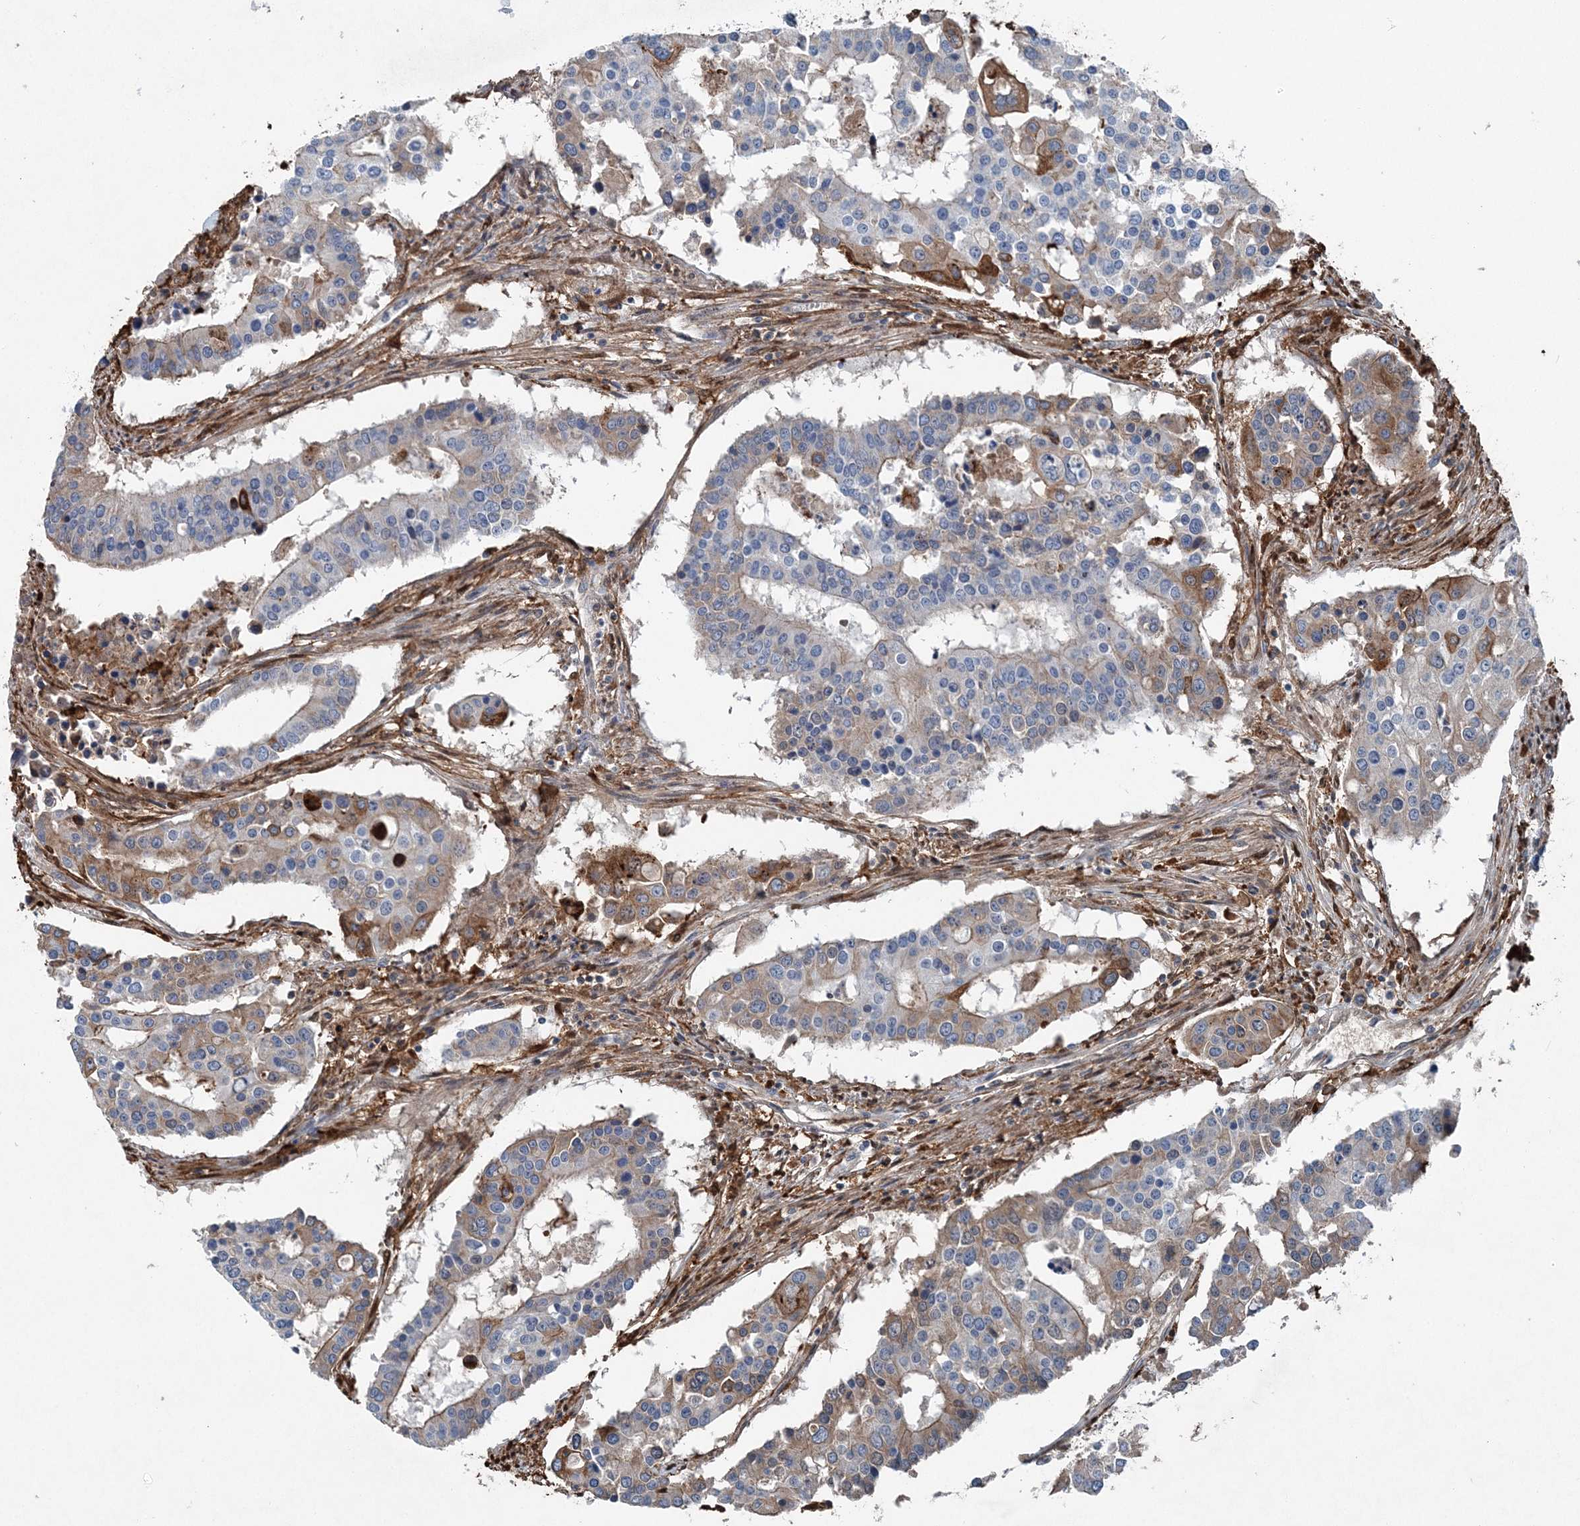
{"staining": {"intensity": "moderate", "quantity": "<25%", "location": "cytoplasmic/membranous"}, "tissue": "colorectal cancer", "cell_type": "Tumor cells", "image_type": "cancer", "snomed": [{"axis": "morphology", "description": "Adenocarcinoma, NOS"}, {"axis": "topography", "description": "Colon"}], "caption": "This is a photomicrograph of immunohistochemistry staining of colorectal adenocarcinoma, which shows moderate staining in the cytoplasmic/membranous of tumor cells.", "gene": "SPOPL", "patient": {"sex": "male", "age": 77}}